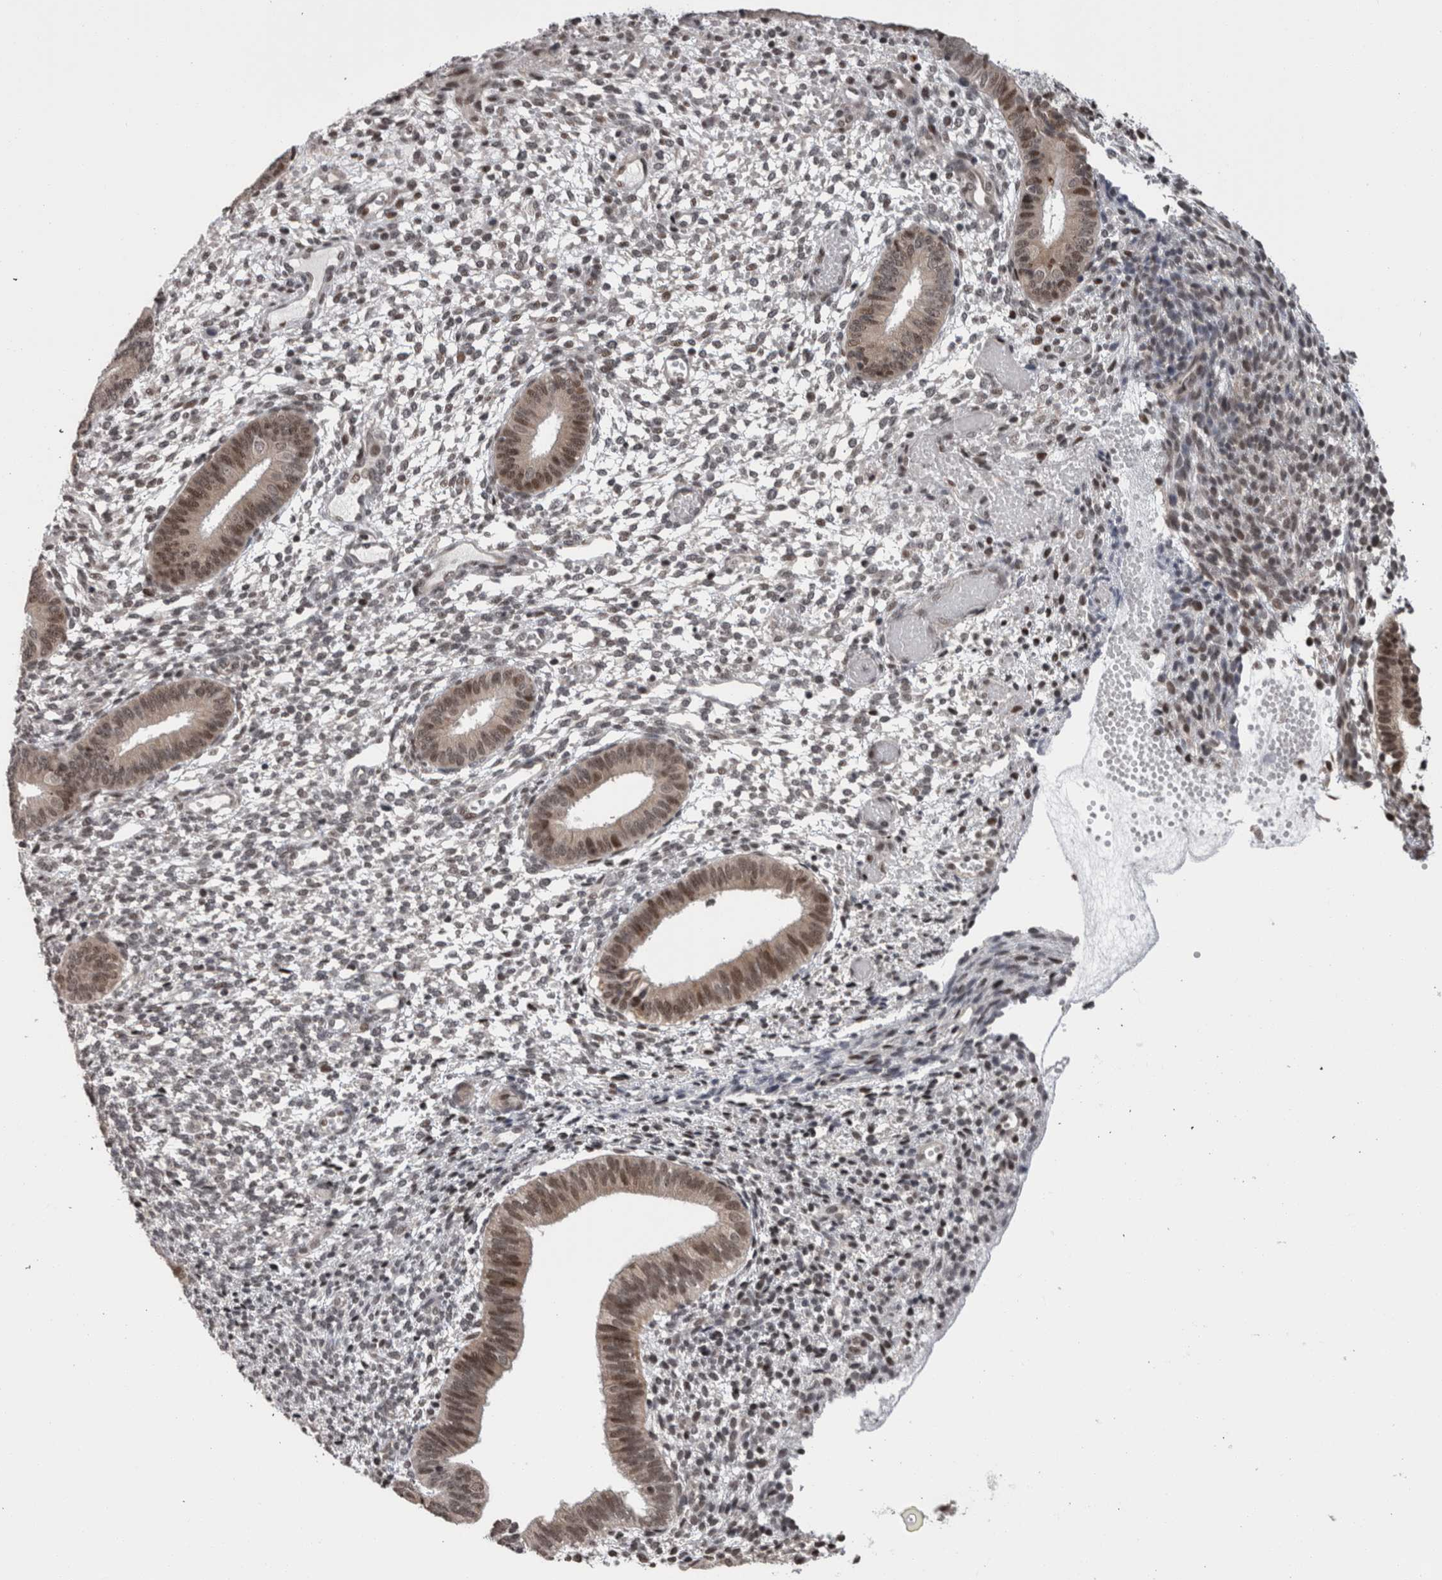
{"staining": {"intensity": "weak", "quantity": "<25%", "location": "nuclear"}, "tissue": "endometrium", "cell_type": "Cells in endometrial stroma", "image_type": "normal", "snomed": [{"axis": "morphology", "description": "Normal tissue, NOS"}, {"axis": "topography", "description": "Endometrium"}], "caption": "There is no significant expression in cells in endometrial stroma of endometrium. (DAB (3,3'-diaminobenzidine) immunohistochemistry (IHC) with hematoxylin counter stain).", "gene": "ZBTB11", "patient": {"sex": "female", "age": 46}}